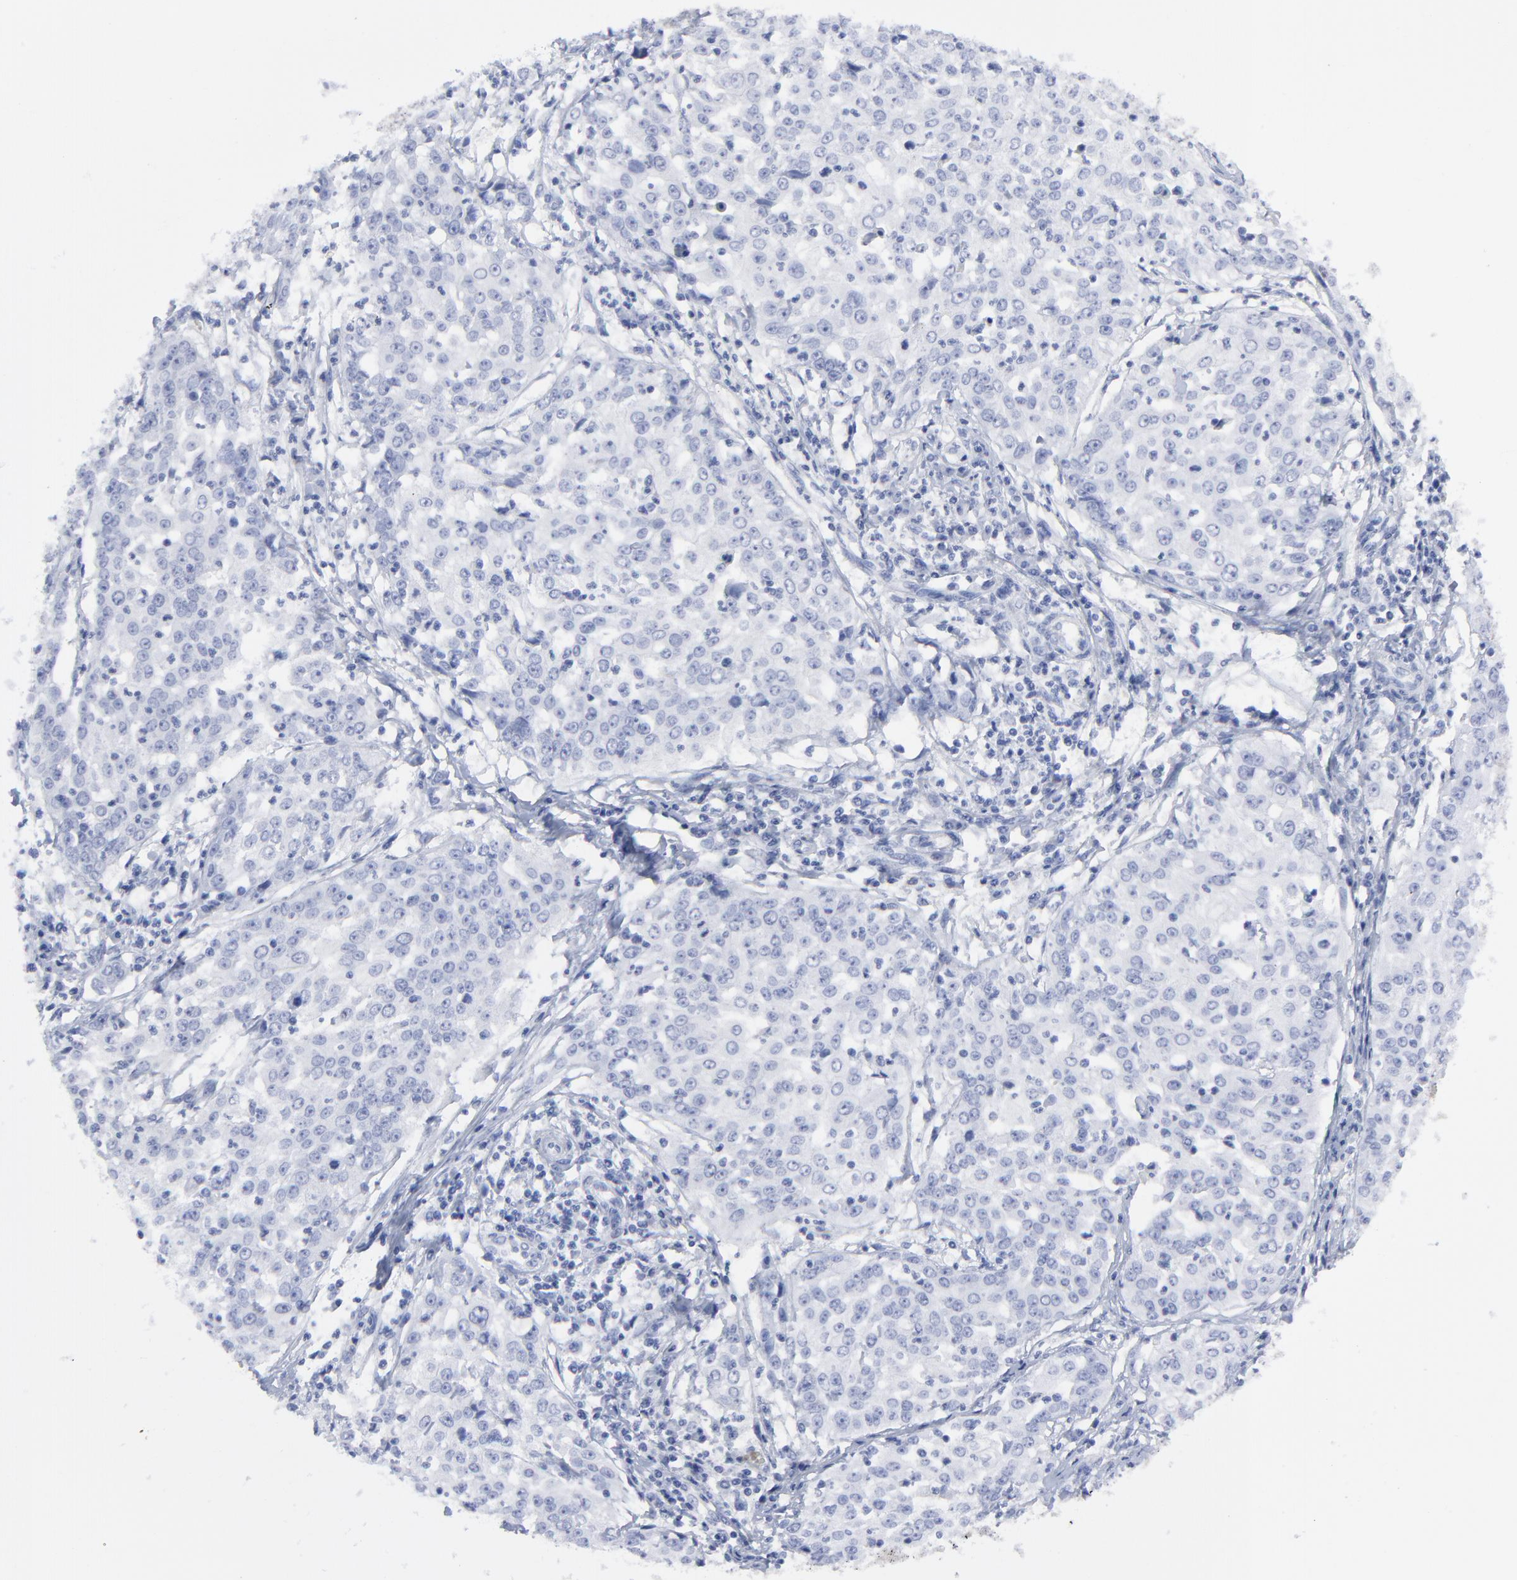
{"staining": {"intensity": "negative", "quantity": "none", "location": "none"}, "tissue": "cervical cancer", "cell_type": "Tumor cells", "image_type": "cancer", "snomed": [{"axis": "morphology", "description": "Squamous cell carcinoma, NOS"}, {"axis": "topography", "description": "Cervix"}], "caption": "IHC histopathology image of neoplastic tissue: cervical cancer (squamous cell carcinoma) stained with DAB displays no significant protein staining in tumor cells.", "gene": "CNTN3", "patient": {"sex": "female", "age": 39}}